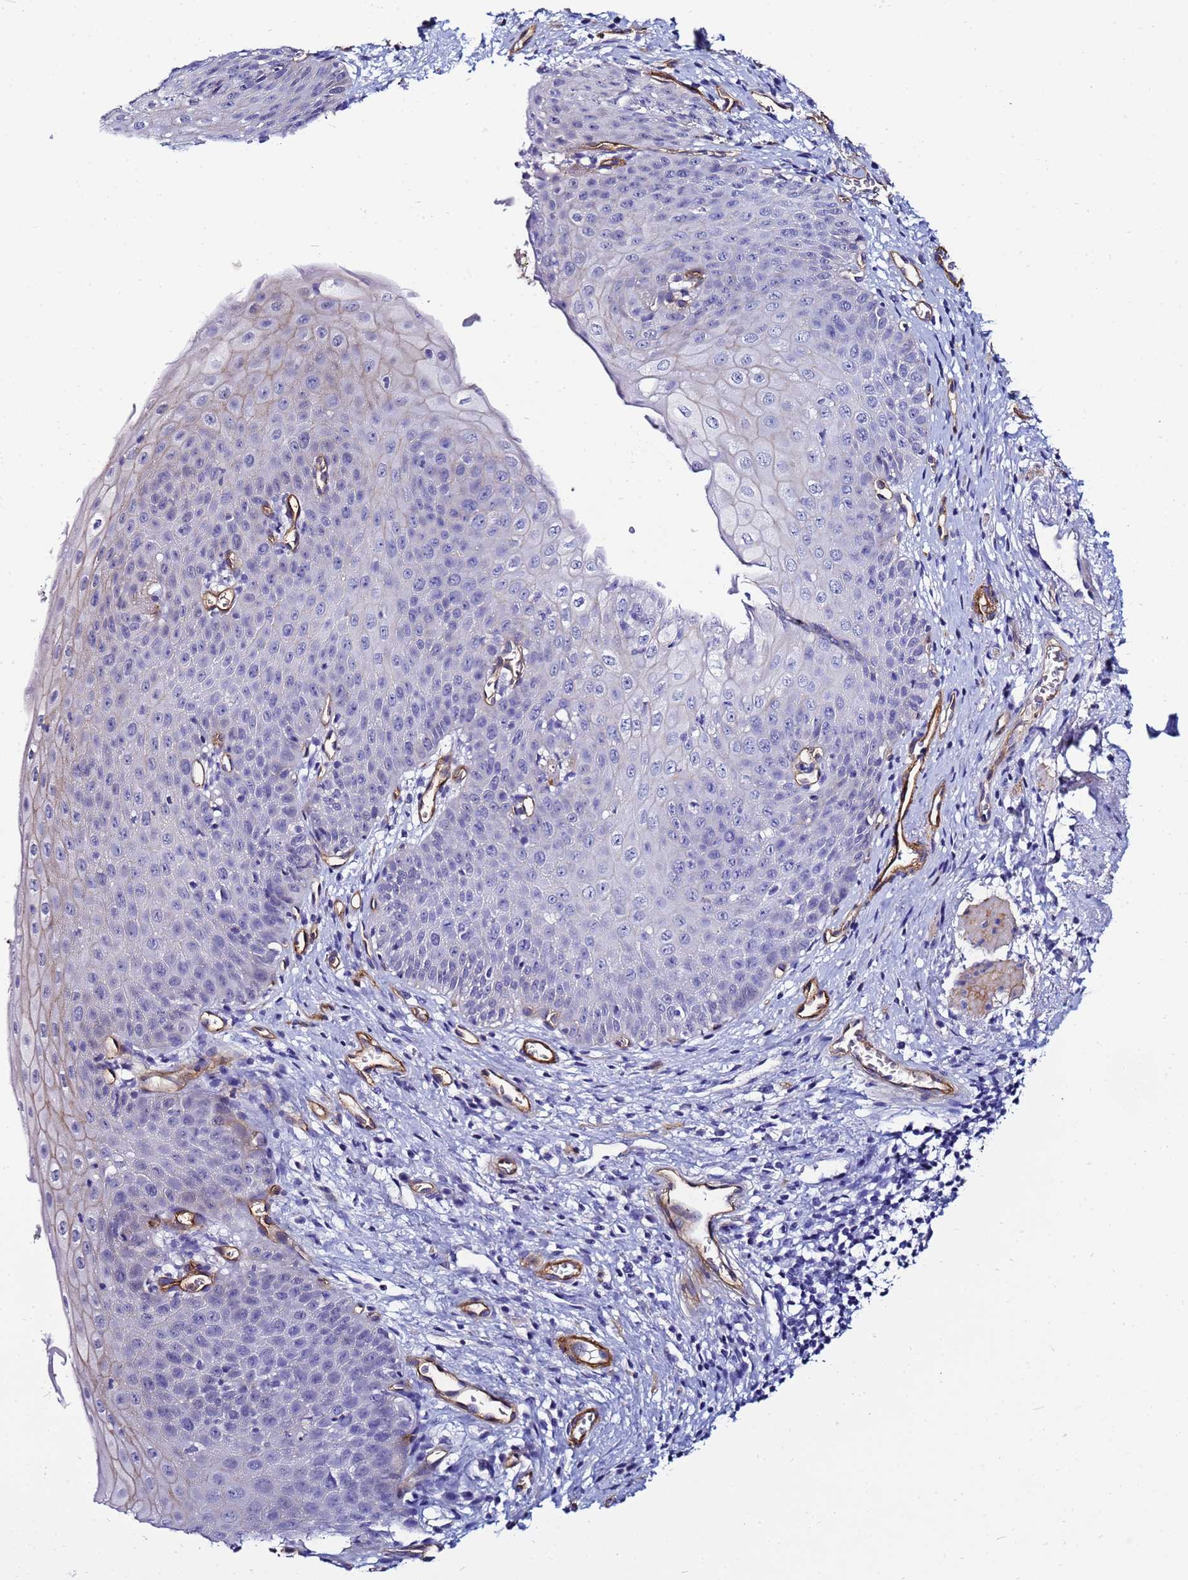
{"staining": {"intensity": "negative", "quantity": "none", "location": "none"}, "tissue": "esophagus", "cell_type": "Squamous epithelial cells", "image_type": "normal", "snomed": [{"axis": "morphology", "description": "Normal tissue, NOS"}, {"axis": "topography", "description": "Esophagus"}], "caption": "Immunohistochemistry histopathology image of unremarkable esophagus: human esophagus stained with DAB (3,3'-diaminobenzidine) shows no significant protein staining in squamous epithelial cells. (Stains: DAB immunohistochemistry with hematoxylin counter stain, Microscopy: brightfield microscopy at high magnification).", "gene": "DEFB104A", "patient": {"sex": "male", "age": 71}}